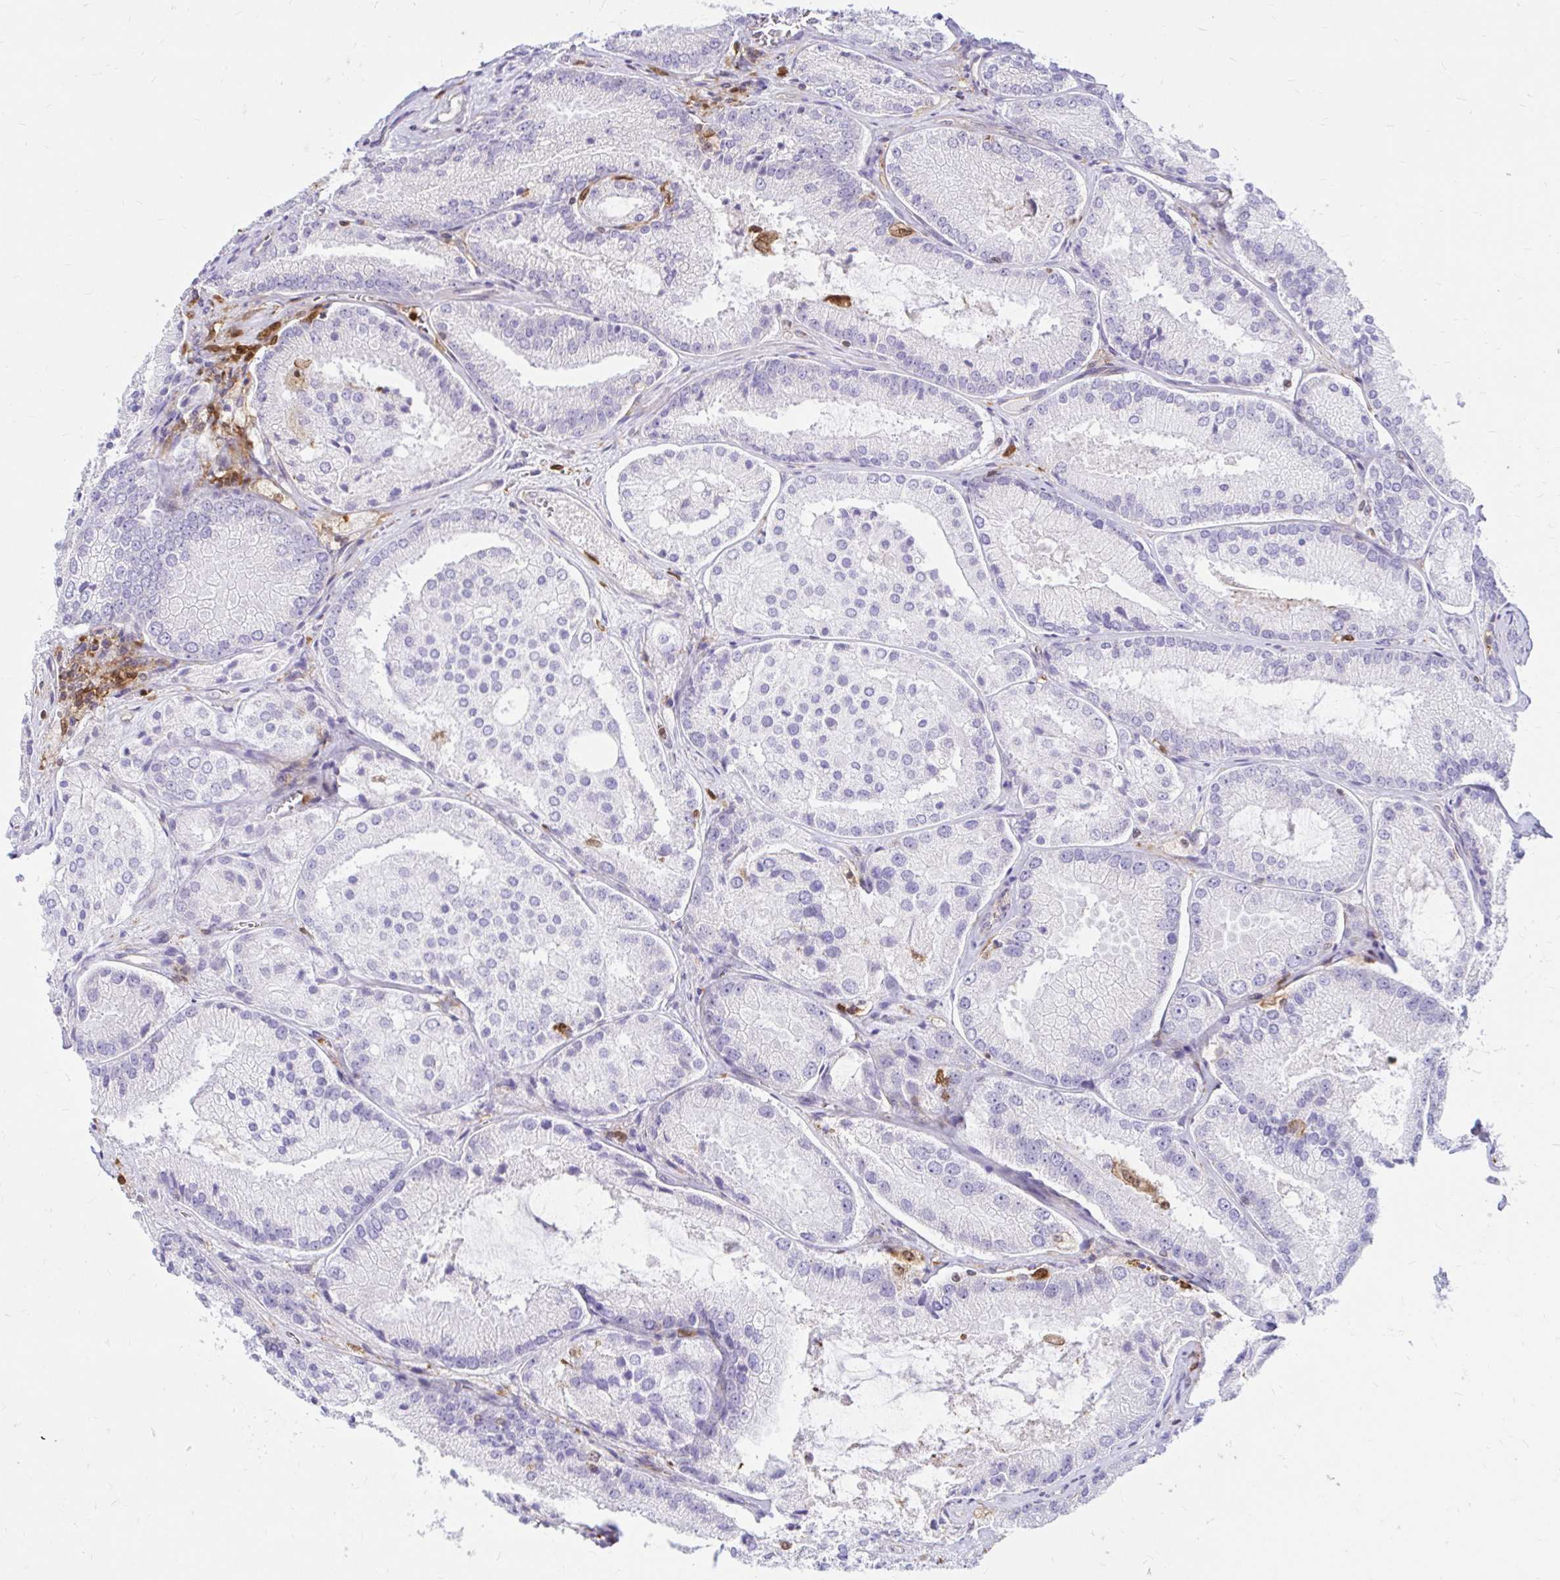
{"staining": {"intensity": "negative", "quantity": "none", "location": "none"}, "tissue": "prostate cancer", "cell_type": "Tumor cells", "image_type": "cancer", "snomed": [{"axis": "morphology", "description": "Adenocarcinoma, High grade"}, {"axis": "topography", "description": "Prostate"}], "caption": "Tumor cells show no significant protein staining in prostate adenocarcinoma (high-grade). (Immunohistochemistry (ihc), brightfield microscopy, high magnification).", "gene": "PYCARD", "patient": {"sex": "male", "age": 73}}